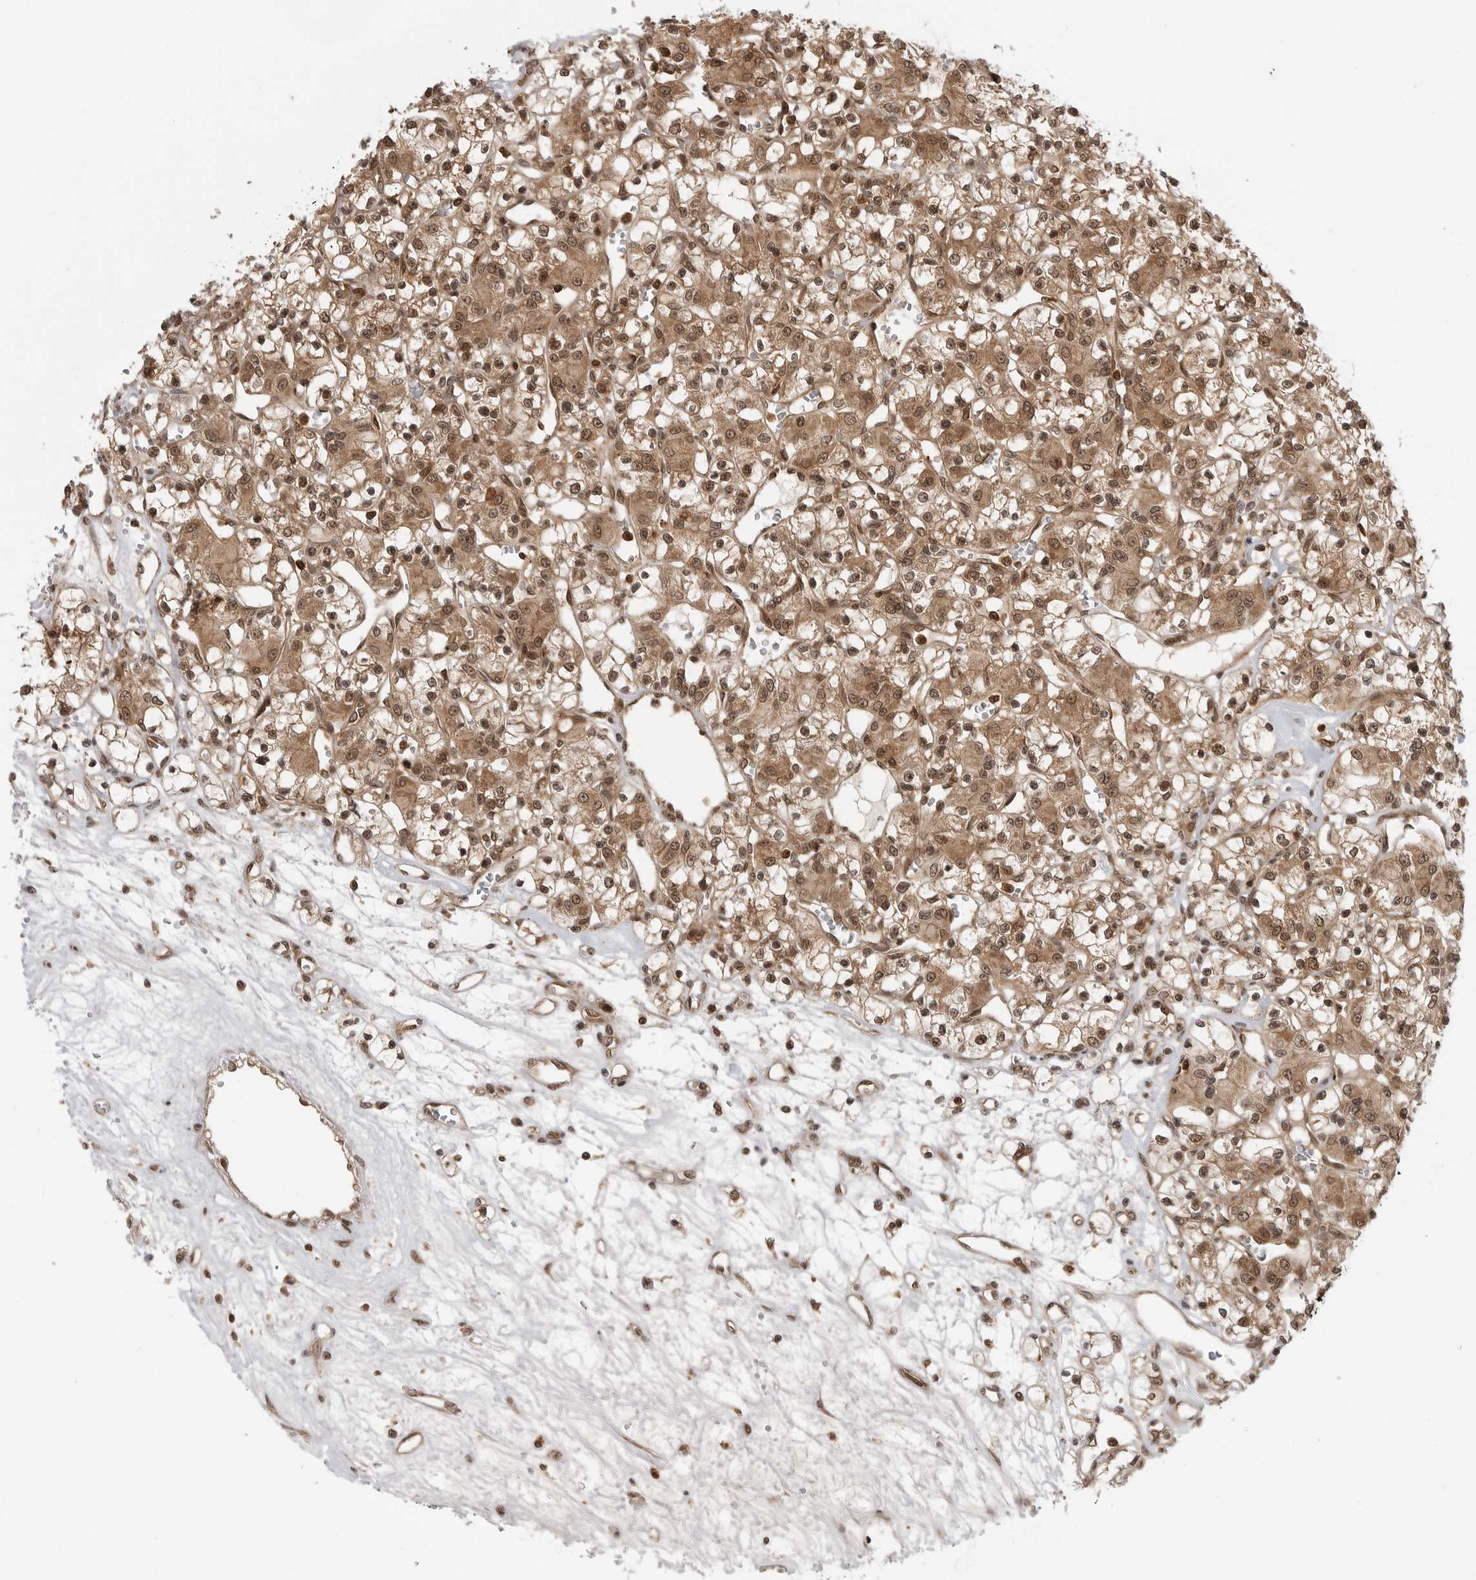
{"staining": {"intensity": "moderate", "quantity": ">75%", "location": "cytoplasmic/membranous,nuclear"}, "tissue": "renal cancer", "cell_type": "Tumor cells", "image_type": "cancer", "snomed": [{"axis": "morphology", "description": "Adenocarcinoma, NOS"}, {"axis": "topography", "description": "Kidney"}], "caption": "Tumor cells display medium levels of moderate cytoplasmic/membranous and nuclear staining in about >75% of cells in renal adenocarcinoma. Using DAB (brown) and hematoxylin (blue) stains, captured at high magnification using brightfield microscopy.", "gene": "SZRD1", "patient": {"sex": "female", "age": 59}}